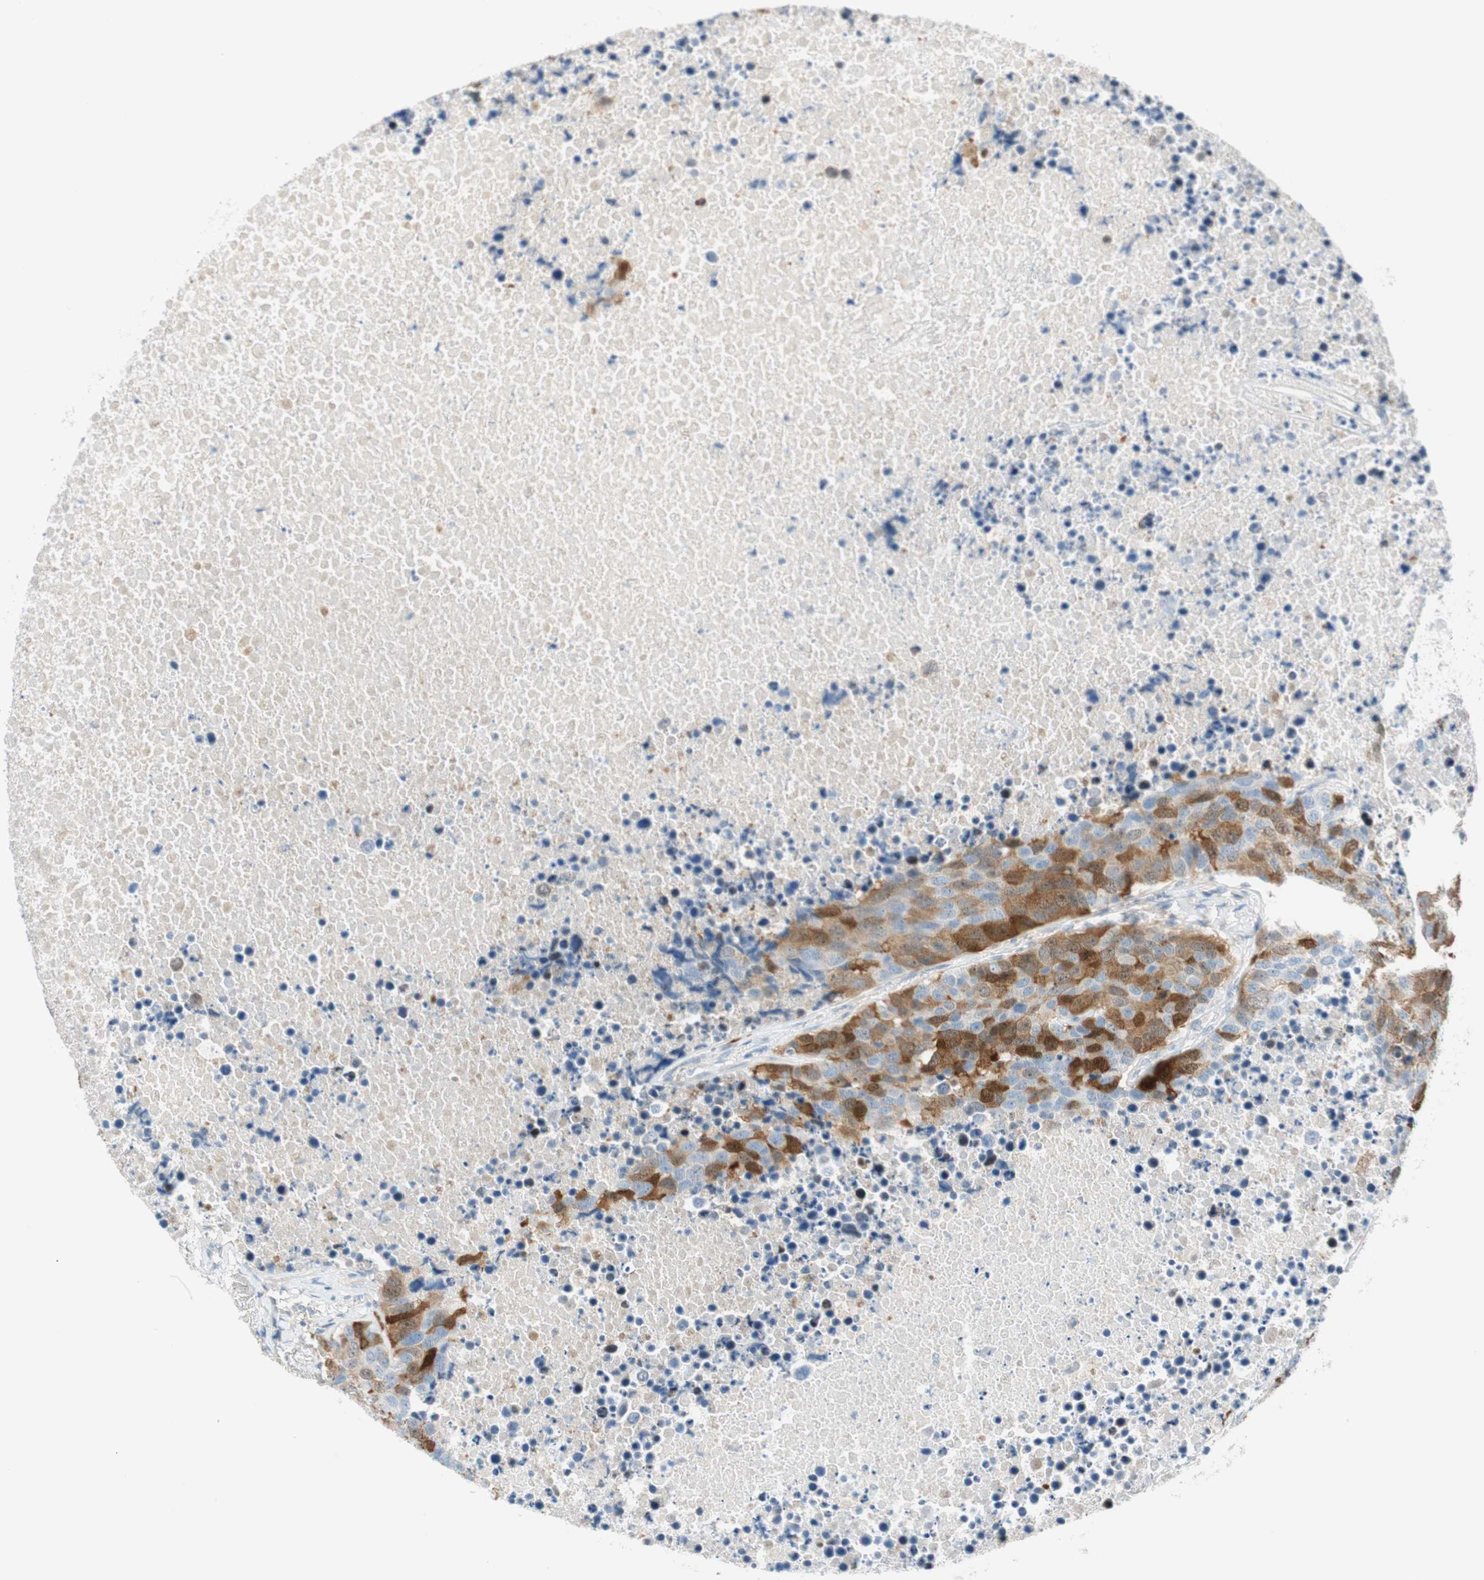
{"staining": {"intensity": "moderate", "quantity": ">75%", "location": "cytoplasmic/membranous,nuclear"}, "tissue": "carcinoid", "cell_type": "Tumor cells", "image_type": "cancer", "snomed": [{"axis": "morphology", "description": "Carcinoid, malignant, NOS"}, {"axis": "topography", "description": "Lung"}], "caption": "Carcinoid stained for a protein (brown) exhibits moderate cytoplasmic/membranous and nuclear positive expression in approximately >75% of tumor cells.", "gene": "PTTG1", "patient": {"sex": "male", "age": 60}}